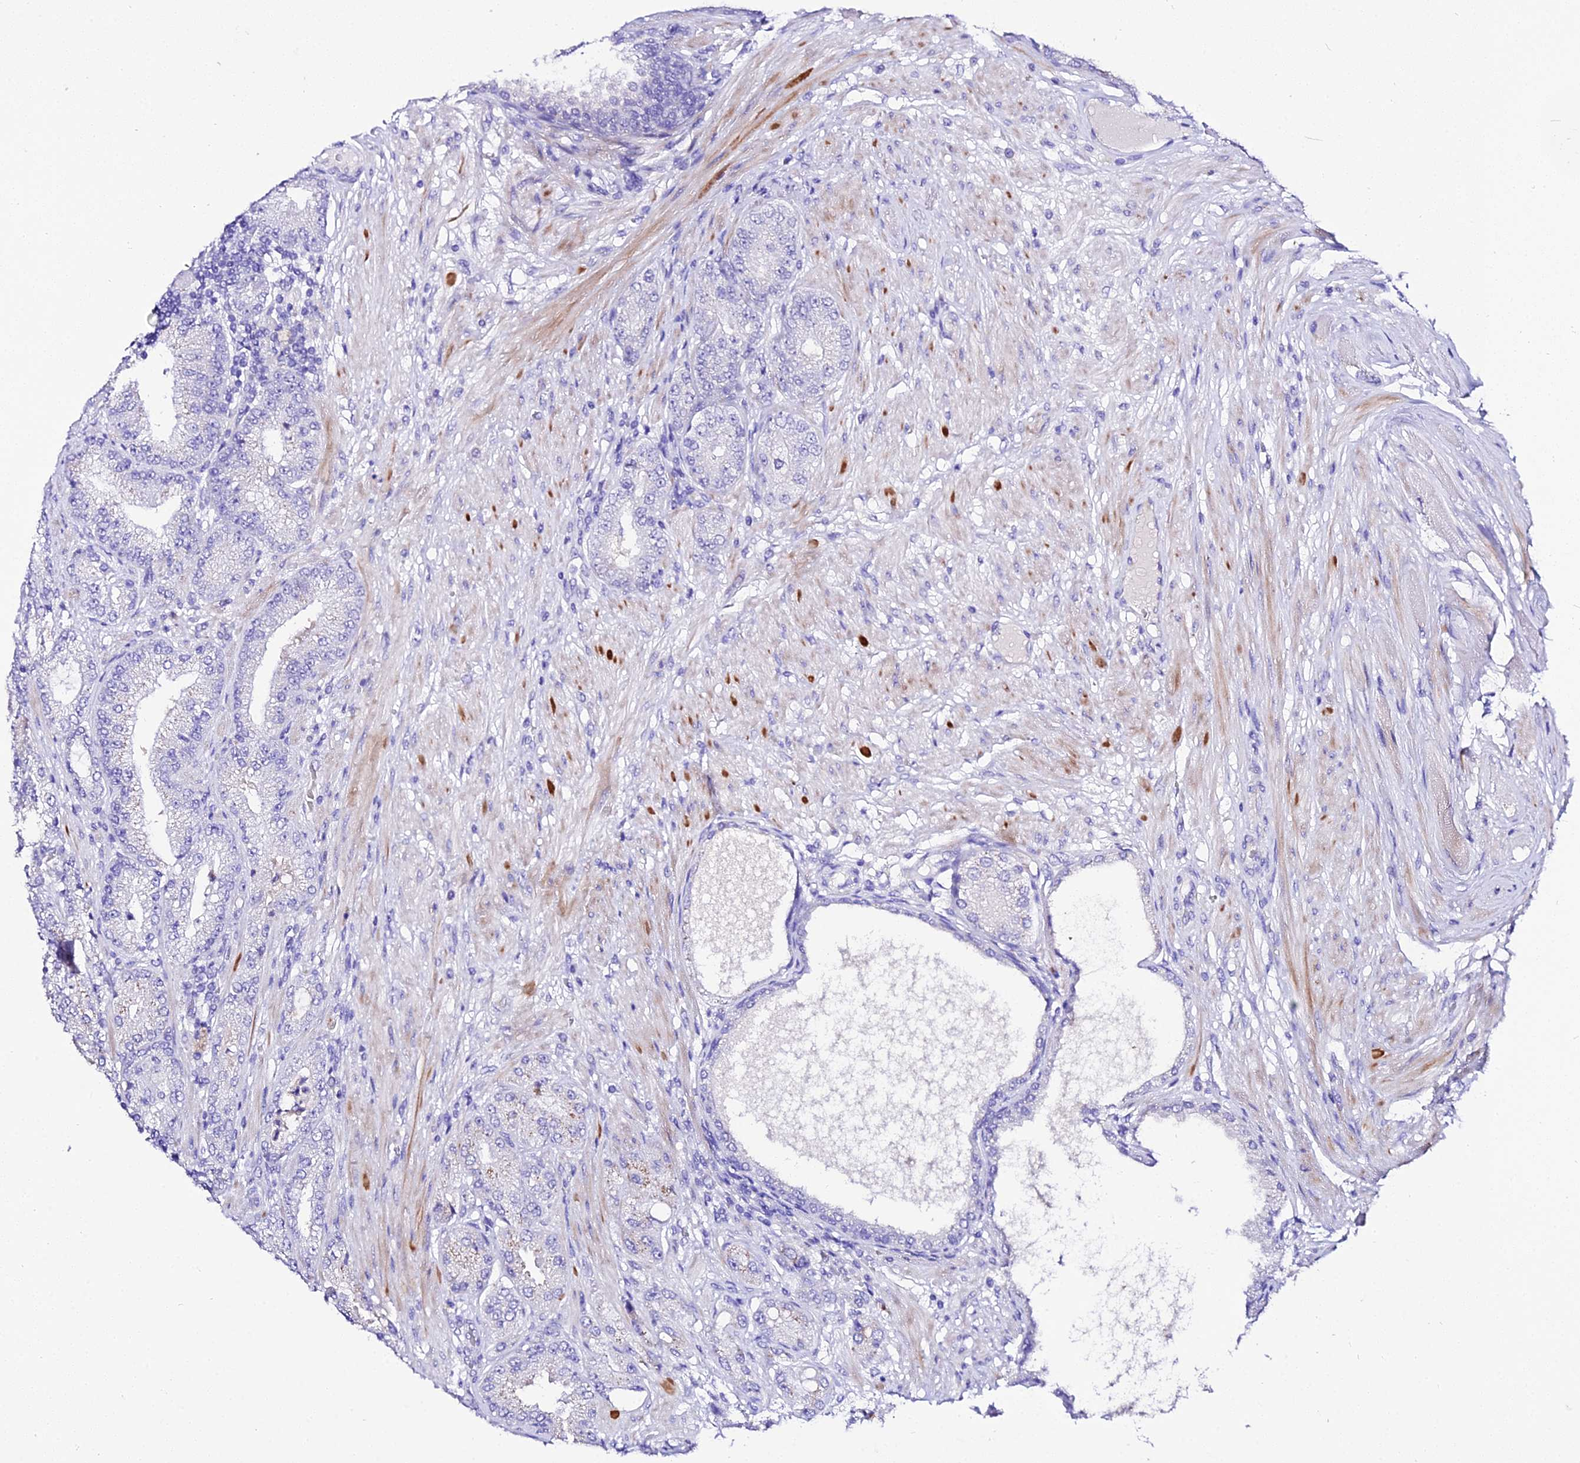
{"staining": {"intensity": "negative", "quantity": "none", "location": "none"}, "tissue": "prostate cancer", "cell_type": "Tumor cells", "image_type": "cancer", "snomed": [{"axis": "morphology", "description": "Adenocarcinoma, High grade"}, {"axis": "topography", "description": "Prostate"}], "caption": "This is a micrograph of immunohistochemistry staining of prostate cancer, which shows no expression in tumor cells.", "gene": "DEFB106A", "patient": {"sex": "male", "age": 71}}